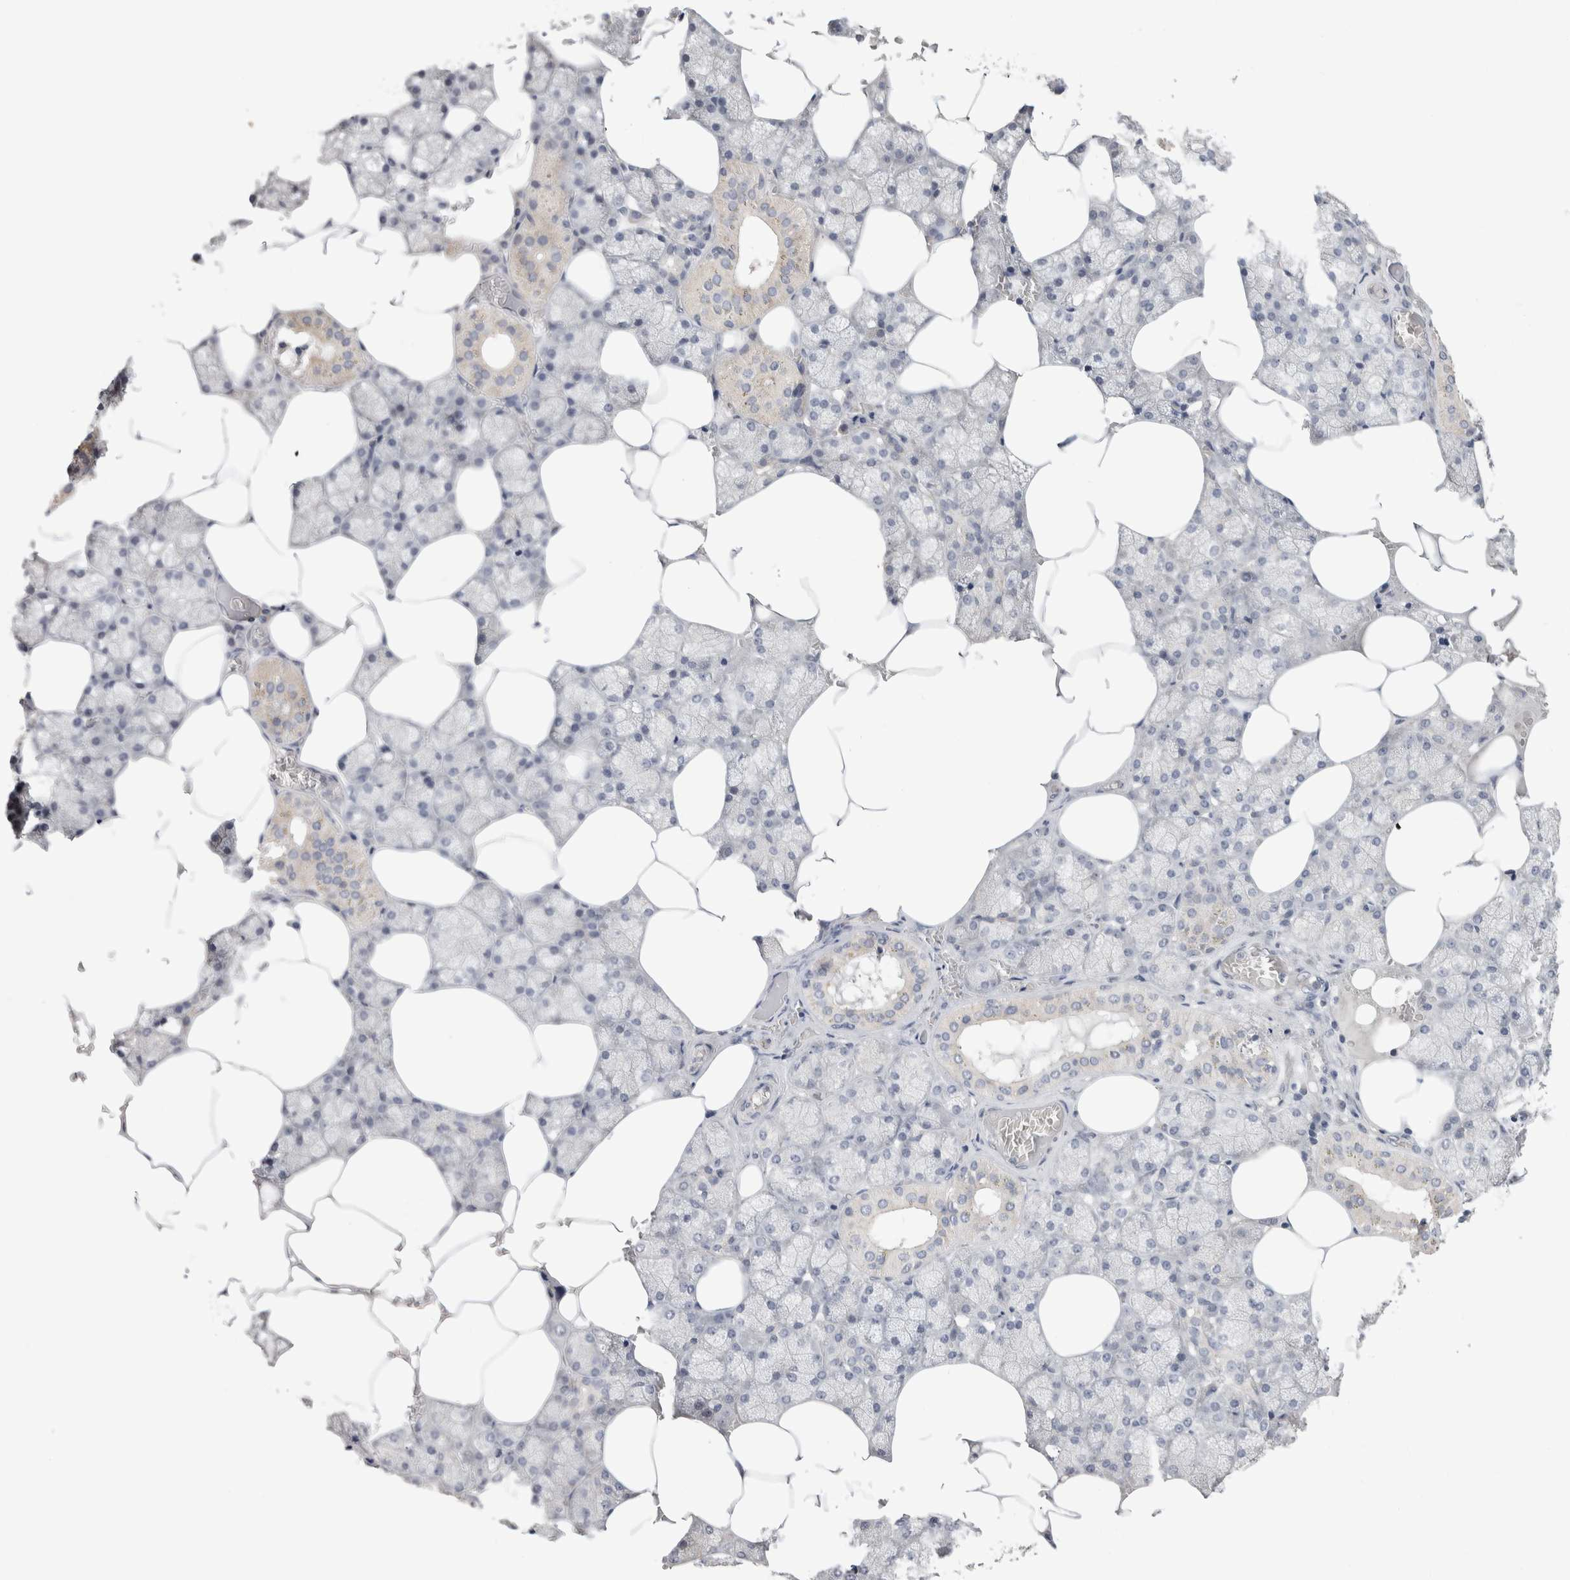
{"staining": {"intensity": "moderate", "quantity": "<25%", "location": "cytoplasmic/membranous"}, "tissue": "salivary gland", "cell_type": "Glandular cells", "image_type": "normal", "snomed": [{"axis": "morphology", "description": "Normal tissue, NOS"}, {"axis": "topography", "description": "Salivary gland"}], "caption": "Immunohistochemical staining of unremarkable human salivary gland shows moderate cytoplasmic/membranous protein expression in about <25% of glandular cells. The protein of interest is stained brown, and the nuclei are stained in blue (DAB IHC with brightfield microscopy, high magnification).", "gene": "AFP", "patient": {"sex": "male", "age": 62}}